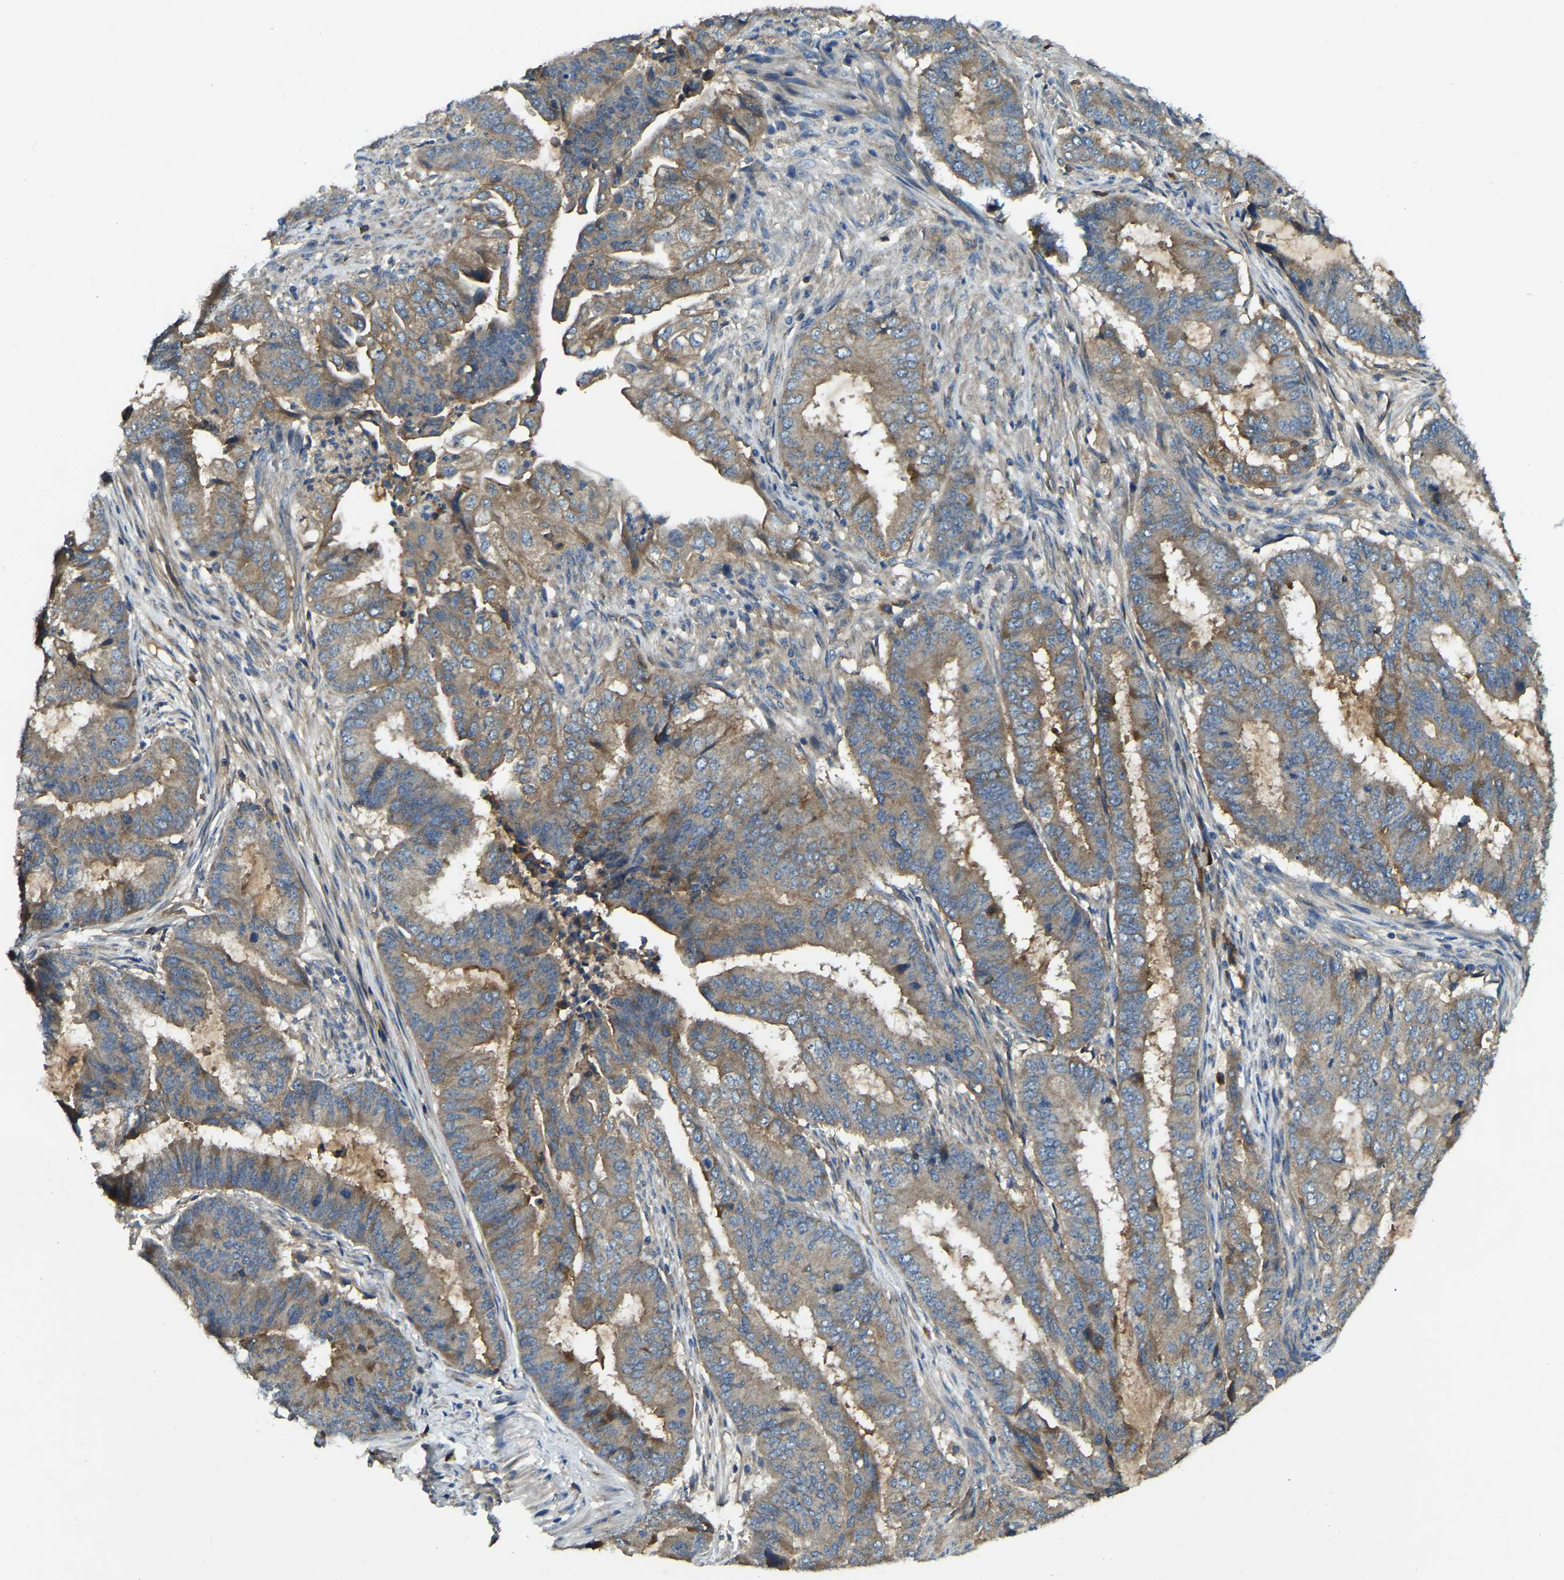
{"staining": {"intensity": "weak", "quantity": ">75%", "location": "cytoplasmic/membranous"}, "tissue": "endometrial cancer", "cell_type": "Tumor cells", "image_type": "cancer", "snomed": [{"axis": "morphology", "description": "Adenocarcinoma, NOS"}, {"axis": "topography", "description": "Endometrium"}], "caption": "Protein analysis of endometrial cancer tissue displays weak cytoplasmic/membranous expression in about >75% of tumor cells.", "gene": "ATP8B1", "patient": {"sex": "female", "age": 51}}